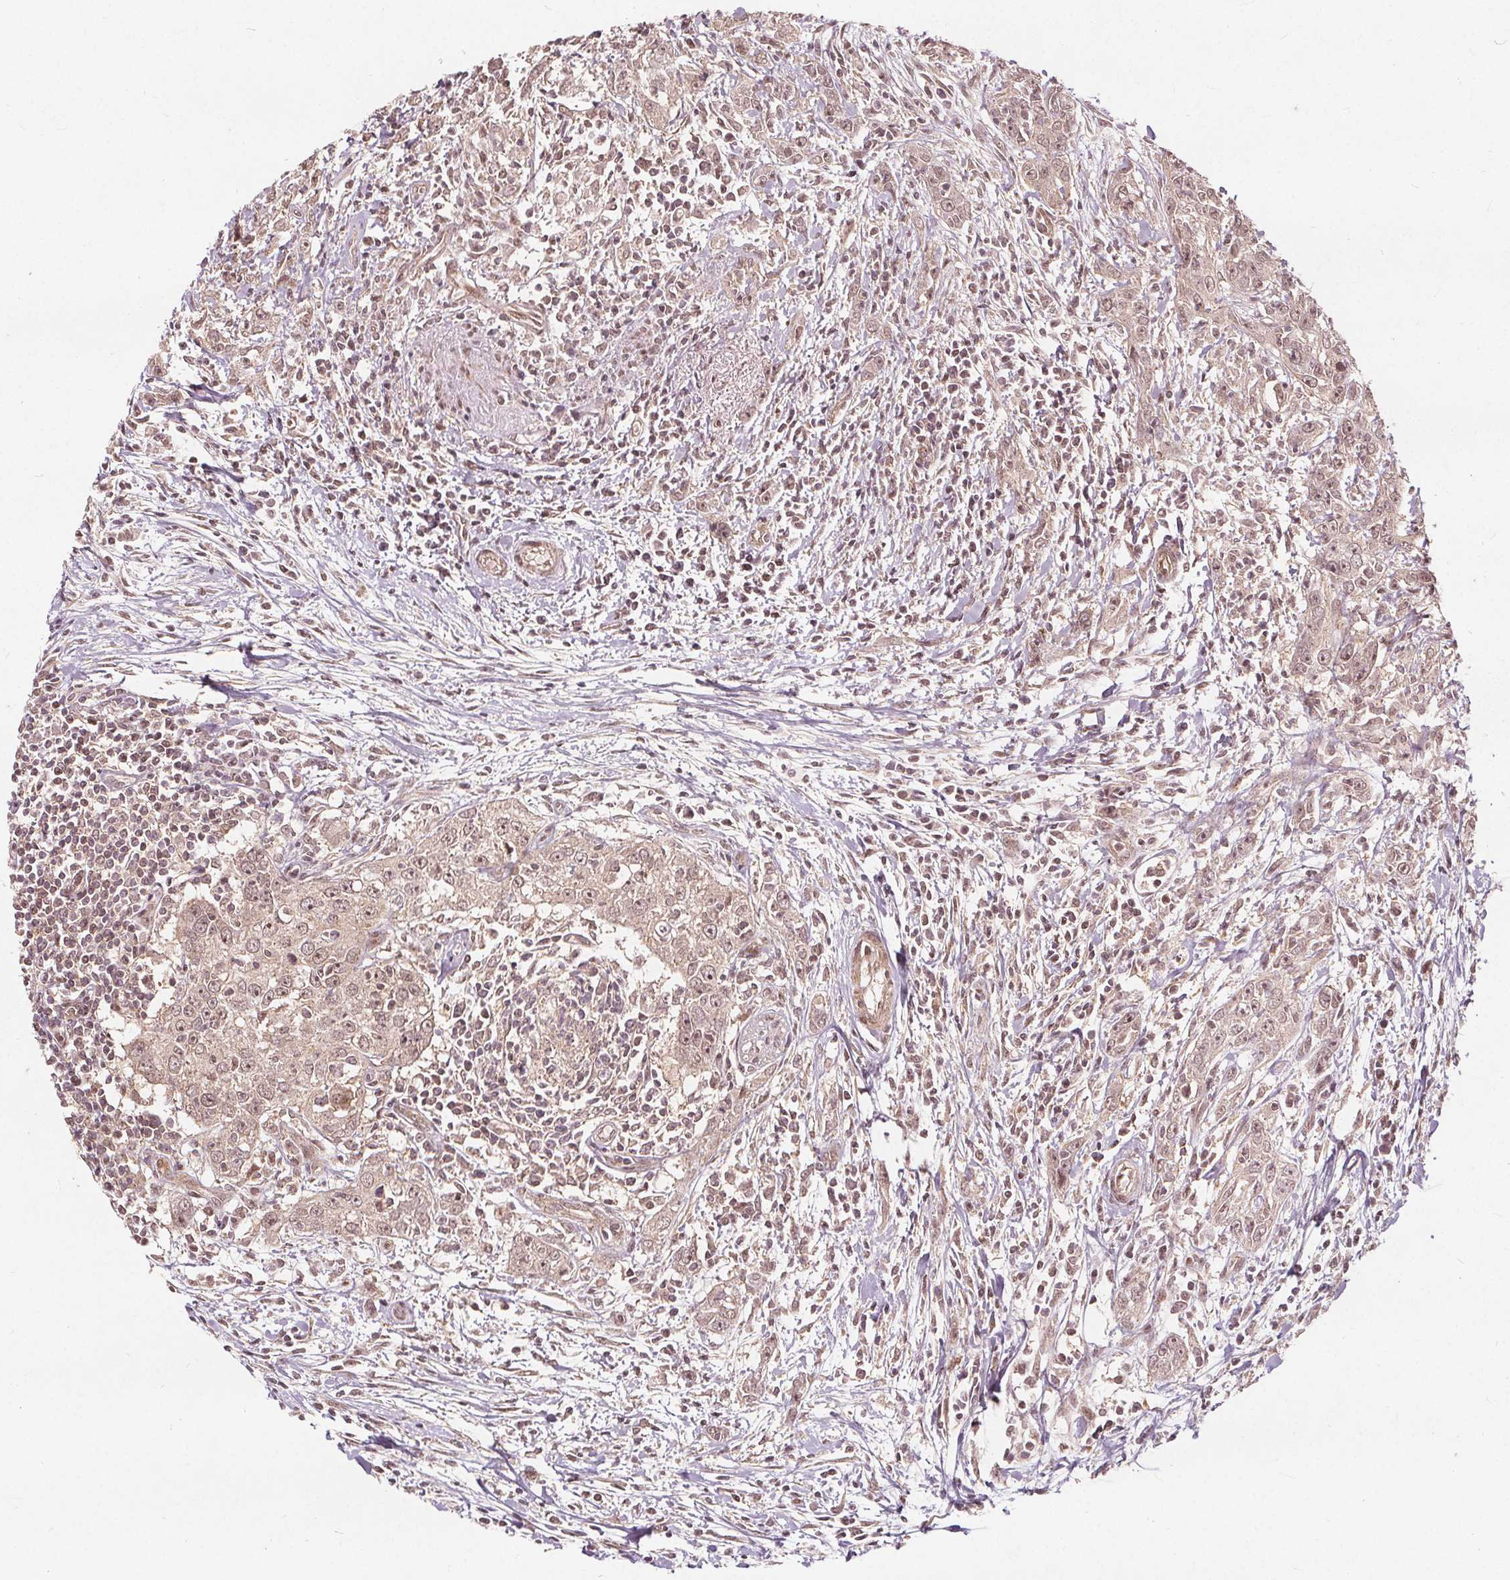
{"staining": {"intensity": "weak", "quantity": "<25%", "location": "cytoplasmic/membranous"}, "tissue": "urothelial cancer", "cell_type": "Tumor cells", "image_type": "cancer", "snomed": [{"axis": "morphology", "description": "Urothelial carcinoma, High grade"}, {"axis": "topography", "description": "Urinary bladder"}], "caption": "Immunohistochemistry (IHC) of human urothelial cancer shows no expression in tumor cells. (Immunohistochemistry, brightfield microscopy, high magnification).", "gene": "PPP1CB", "patient": {"sex": "male", "age": 83}}